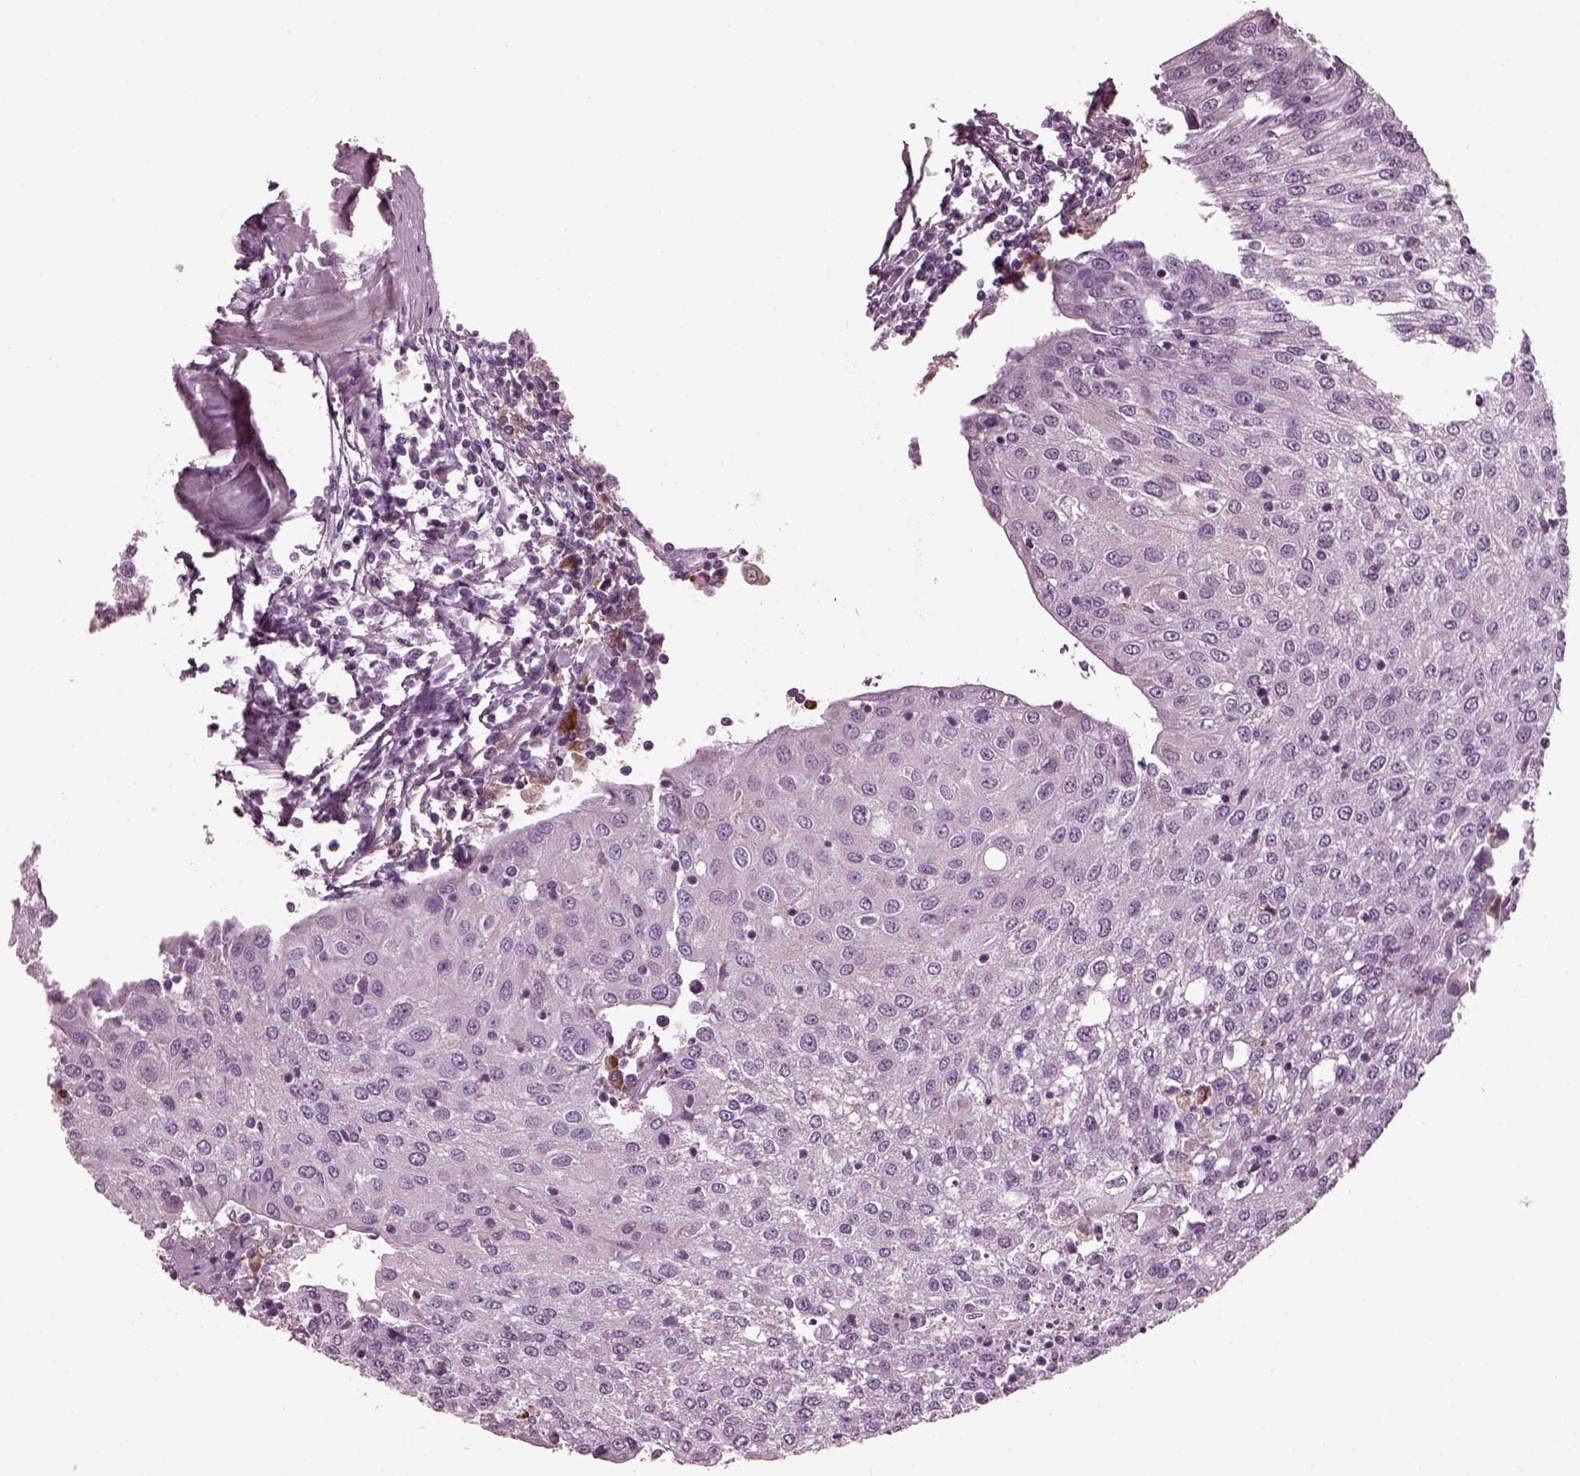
{"staining": {"intensity": "negative", "quantity": "none", "location": "none"}, "tissue": "urothelial cancer", "cell_type": "Tumor cells", "image_type": "cancer", "snomed": [{"axis": "morphology", "description": "Urothelial carcinoma, High grade"}, {"axis": "topography", "description": "Urinary bladder"}], "caption": "DAB (3,3'-diaminobenzidine) immunohistochemical staining of human urothelial cancer displays no significant expression in tumor cells.", "gene": "GDF11", "patient": {"sex": "female", "age": 85}}